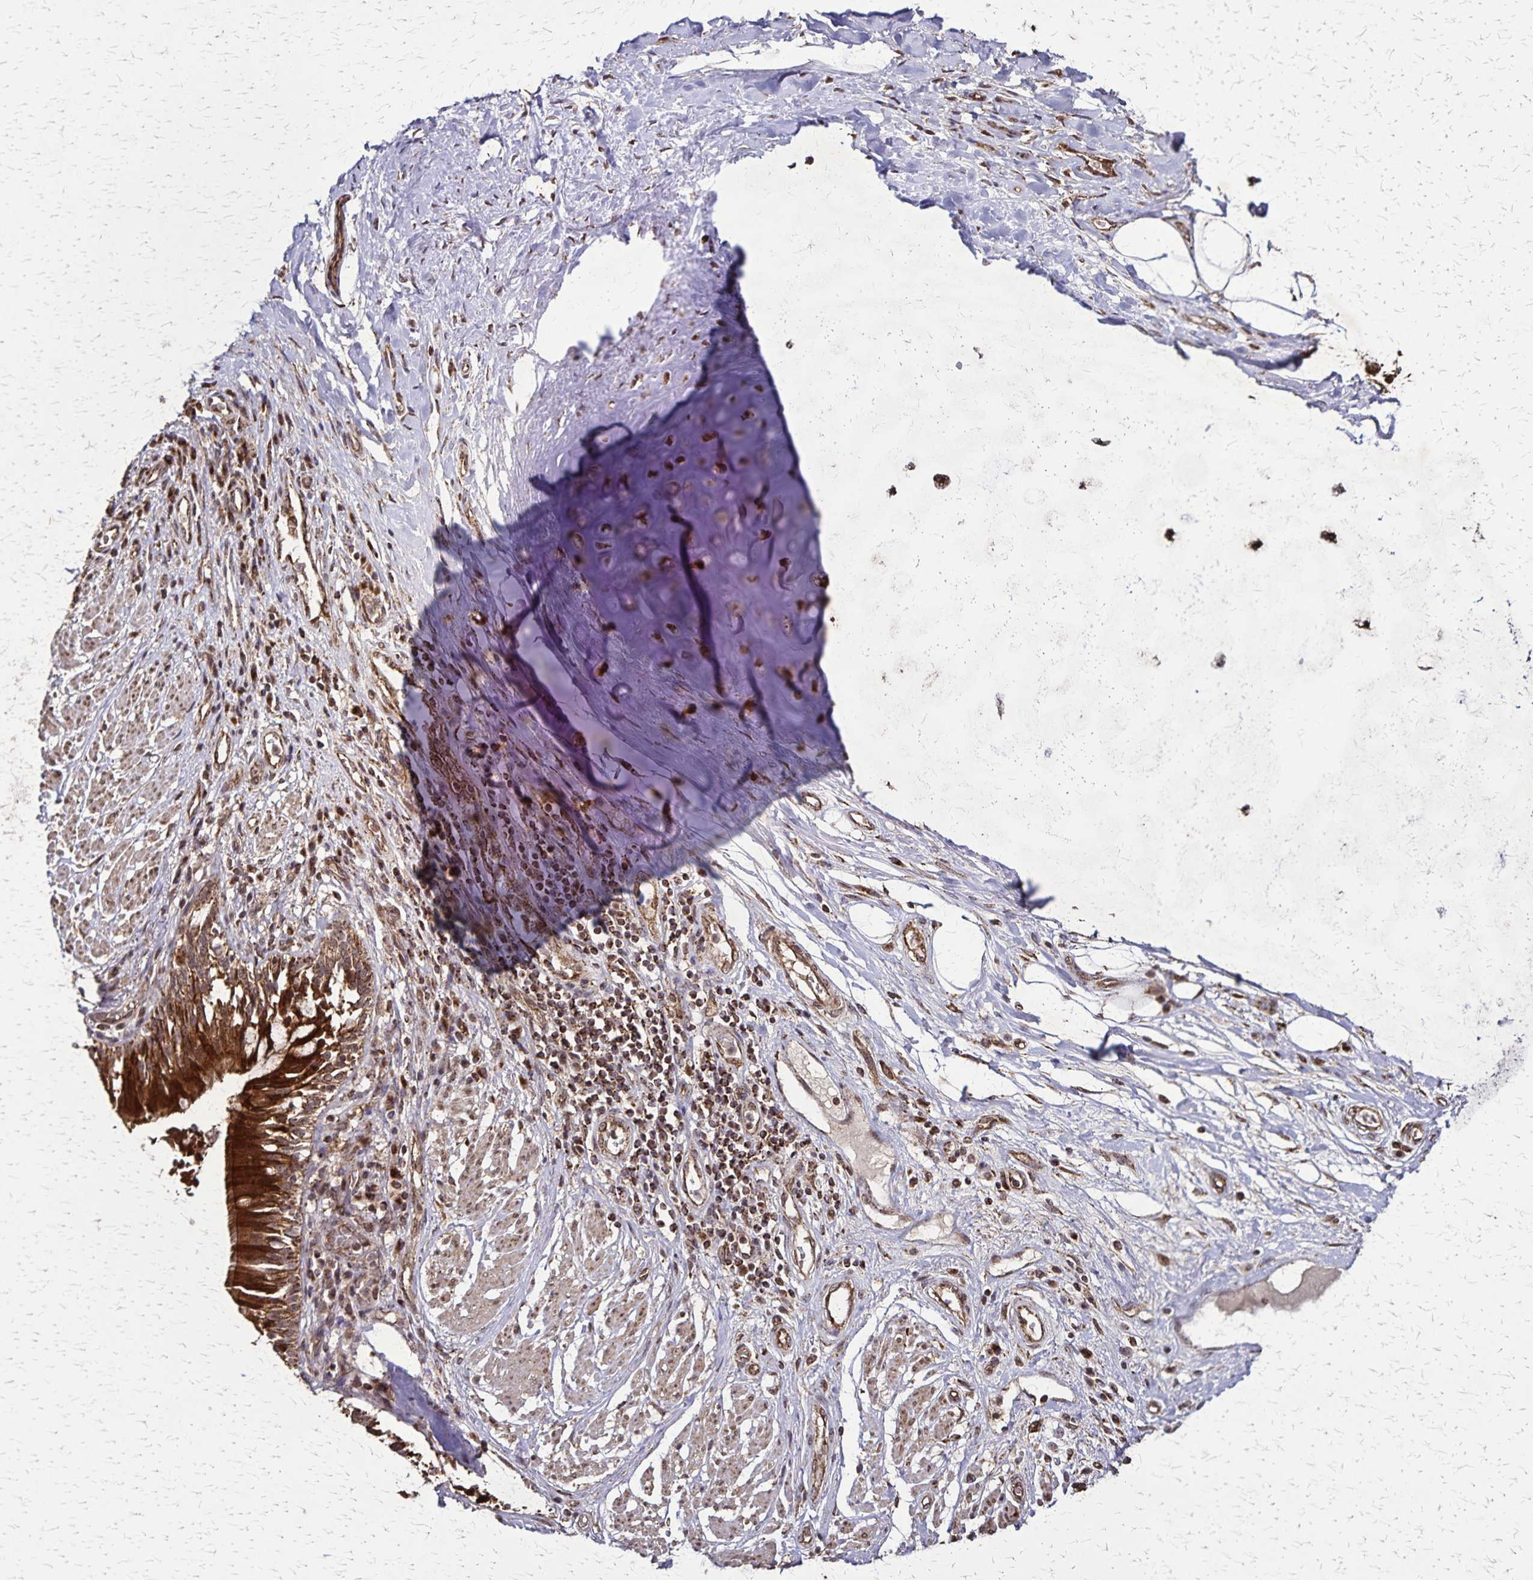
{"staining": {"intensity": "moderate", "quantity": "25%-75%", "location": "cytoplasmic/membranous"}, "tissue": "adipose tissue", "cell_type": "Adipocytes", "image_type": "normal", "snomed": [{"axis": "morphology", "description": "Normal tissue, NOS"}, {"axis": "topography", "description": "Cartilage tissue"}, {"axis": "topography", "description": "Bronchus"}], "caption": "A high-resolution micrograph shows IHC staining of benign adipose tissue, which demonstrates moderate cytoplasmic/membranous positivity in about 25%-75% of adipocytes.", "gene": "NFS1", "patient": {"sex": "male", "age": 64}}